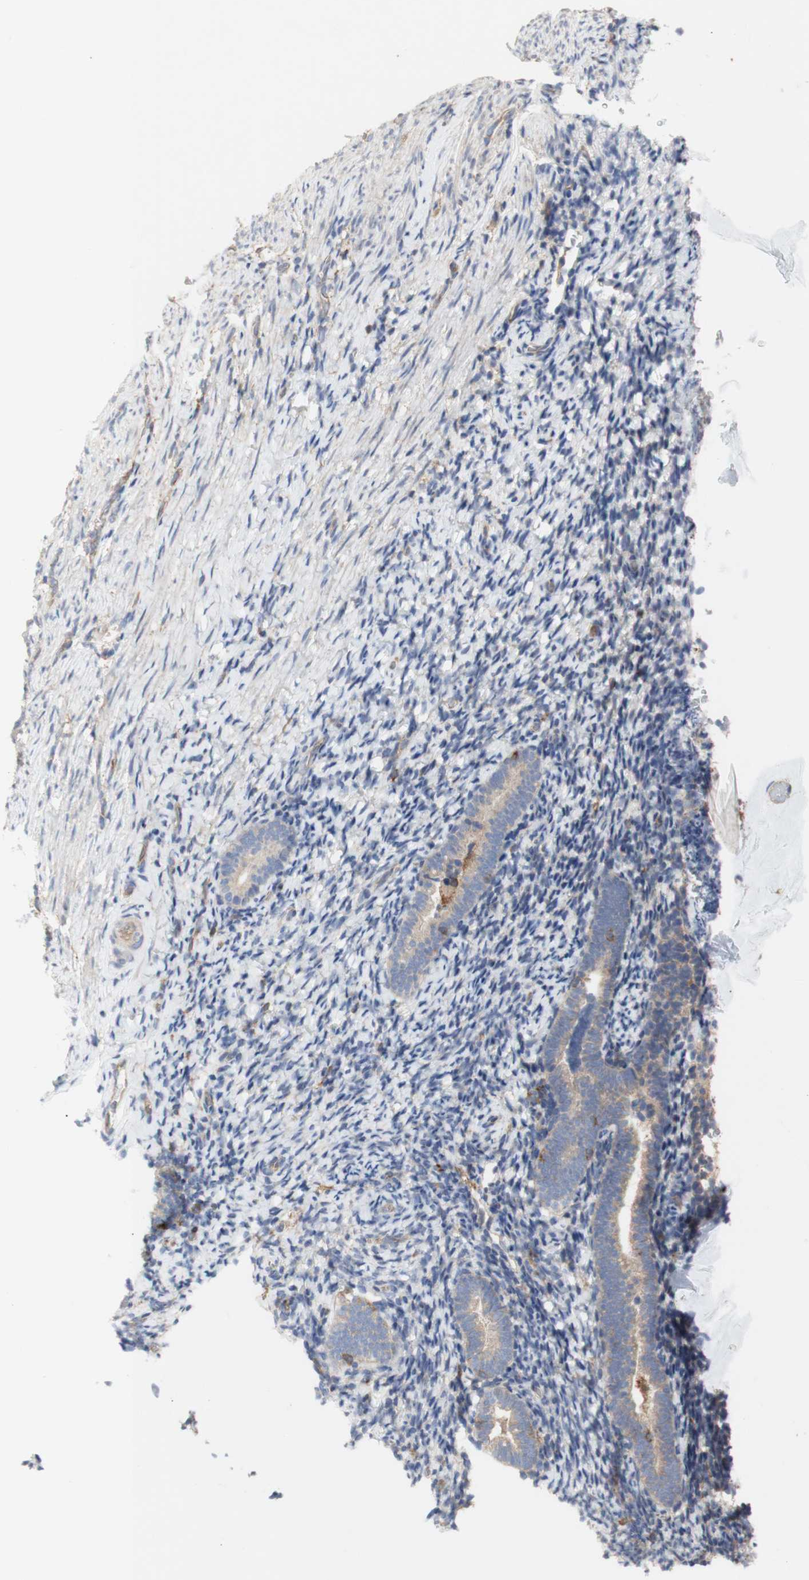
{"staining": {"intensity": "weak", "quantity": ">75%", "location": "cytoplasmic/membranous"}, "tissue": "endometrium", "cell_type": "Cells in endometrial stroma", "image_type": "normal", "snomed": [{"axis": "morphology", "description": "Normal tissue, NOS"}, {"axis": "topography", "description": "Endometrium"}], "caption": "A brown stain labels weak cytoplasmic/membranous positivity of a protein in cells in endometrial stroma of benign endometrium. The staining was performed using DAB, with brown indicating positive protein expression. Nuclei are stained blue with hematoxylin.", "gene": "IKBKG", "patient": {"sex": "female", "age": 51}}